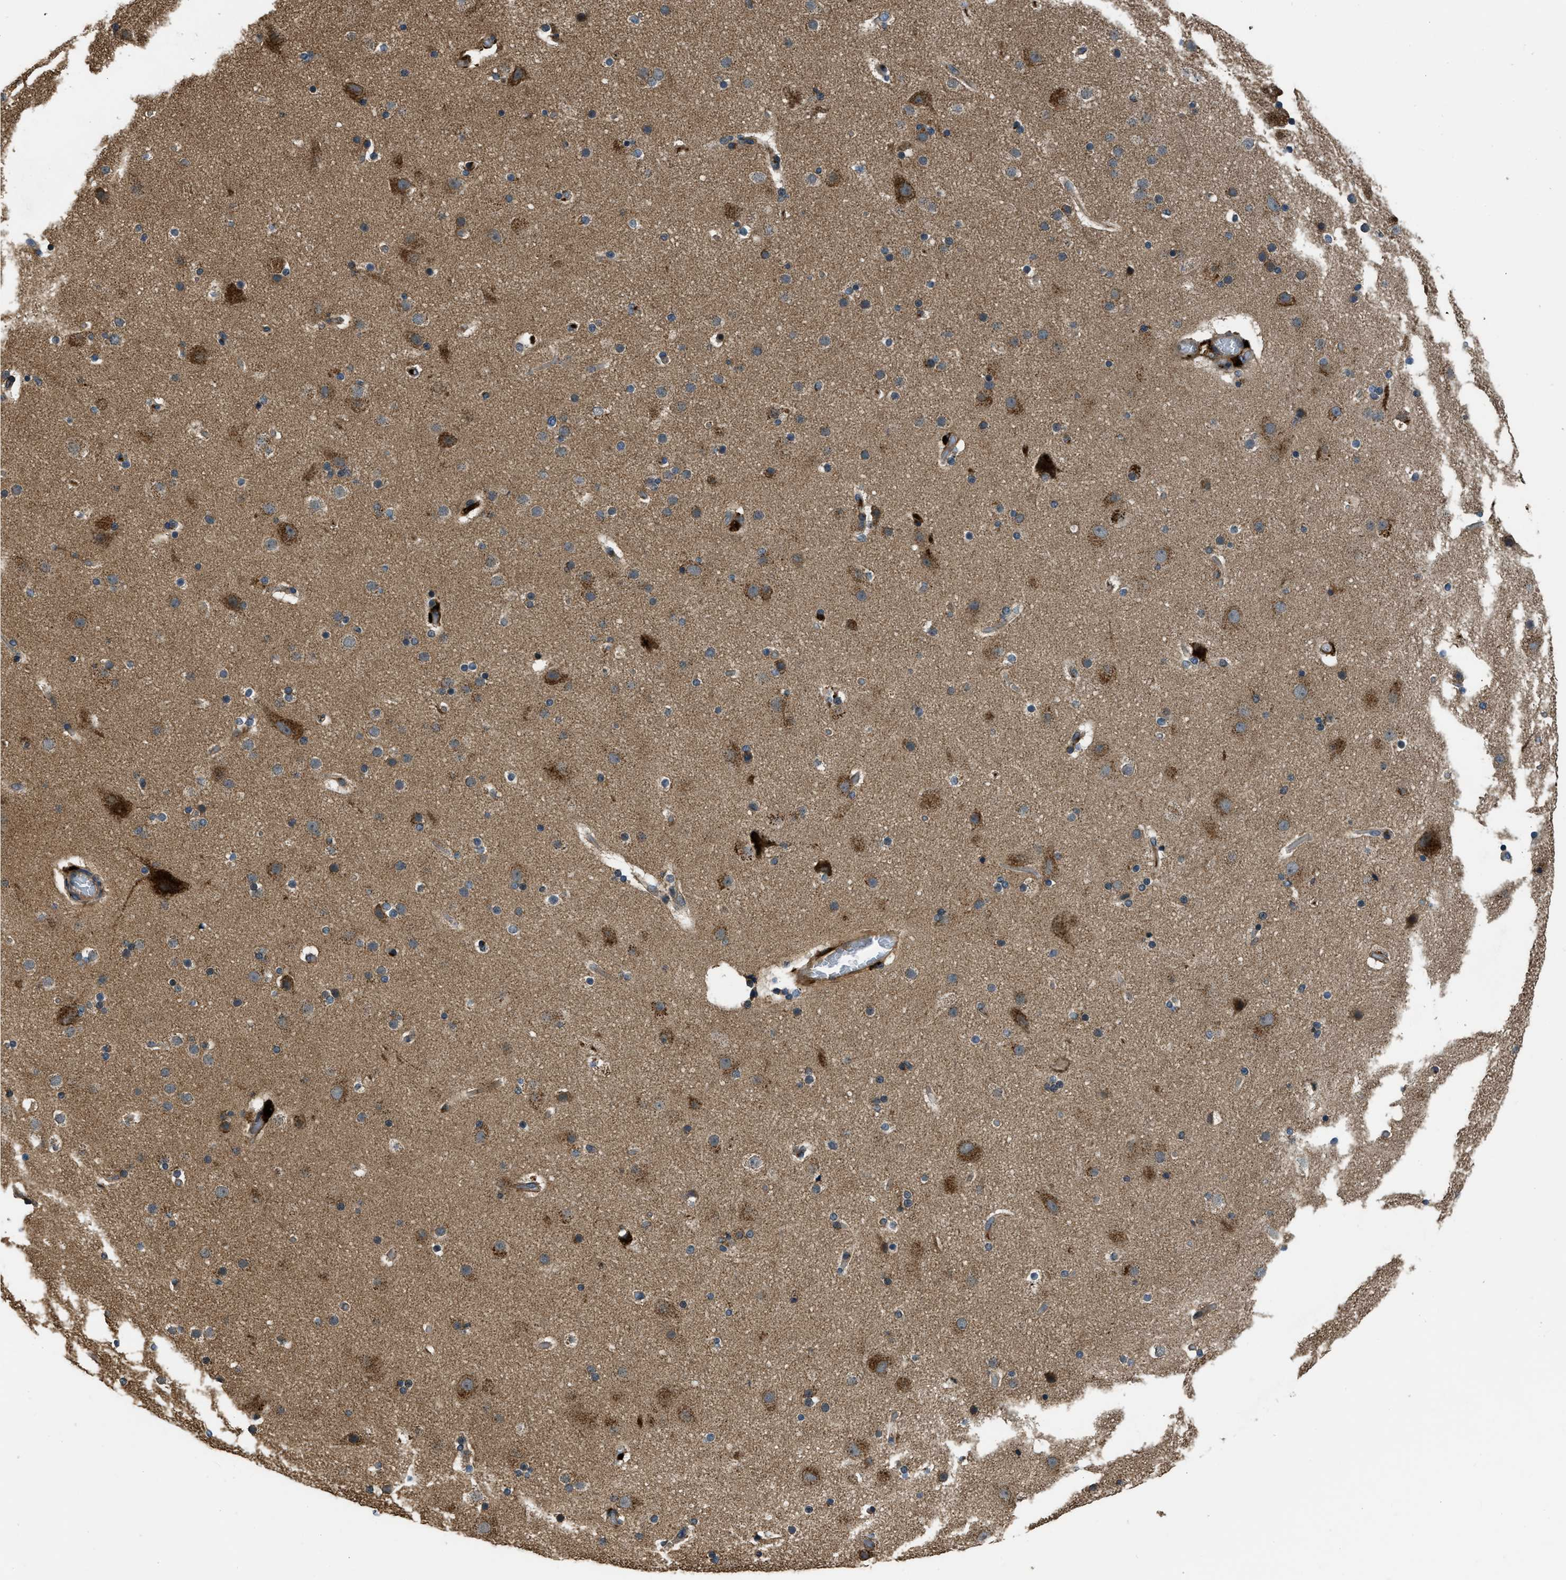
{"staining": {"intensity": "moderate", "quantity": ">75%", "location": "cytoplasmic/membranous"}, "tissue": "cerebral cortex", "cell_type": "Endothelial cells", "image_type": "normal", "snomed": [{"axis": "morphology", "description": "Normal tissue, NOS"}, {"axis": "topography", "description": "Cerebral cortex"}], "caption": "Protein staining of benign cerebral cortex displays moderate cytoplasmic/membranous staining in about >75% of endothelial cells.", "gene": "GGH", "patient": {"sex": "male", "age": 57}}